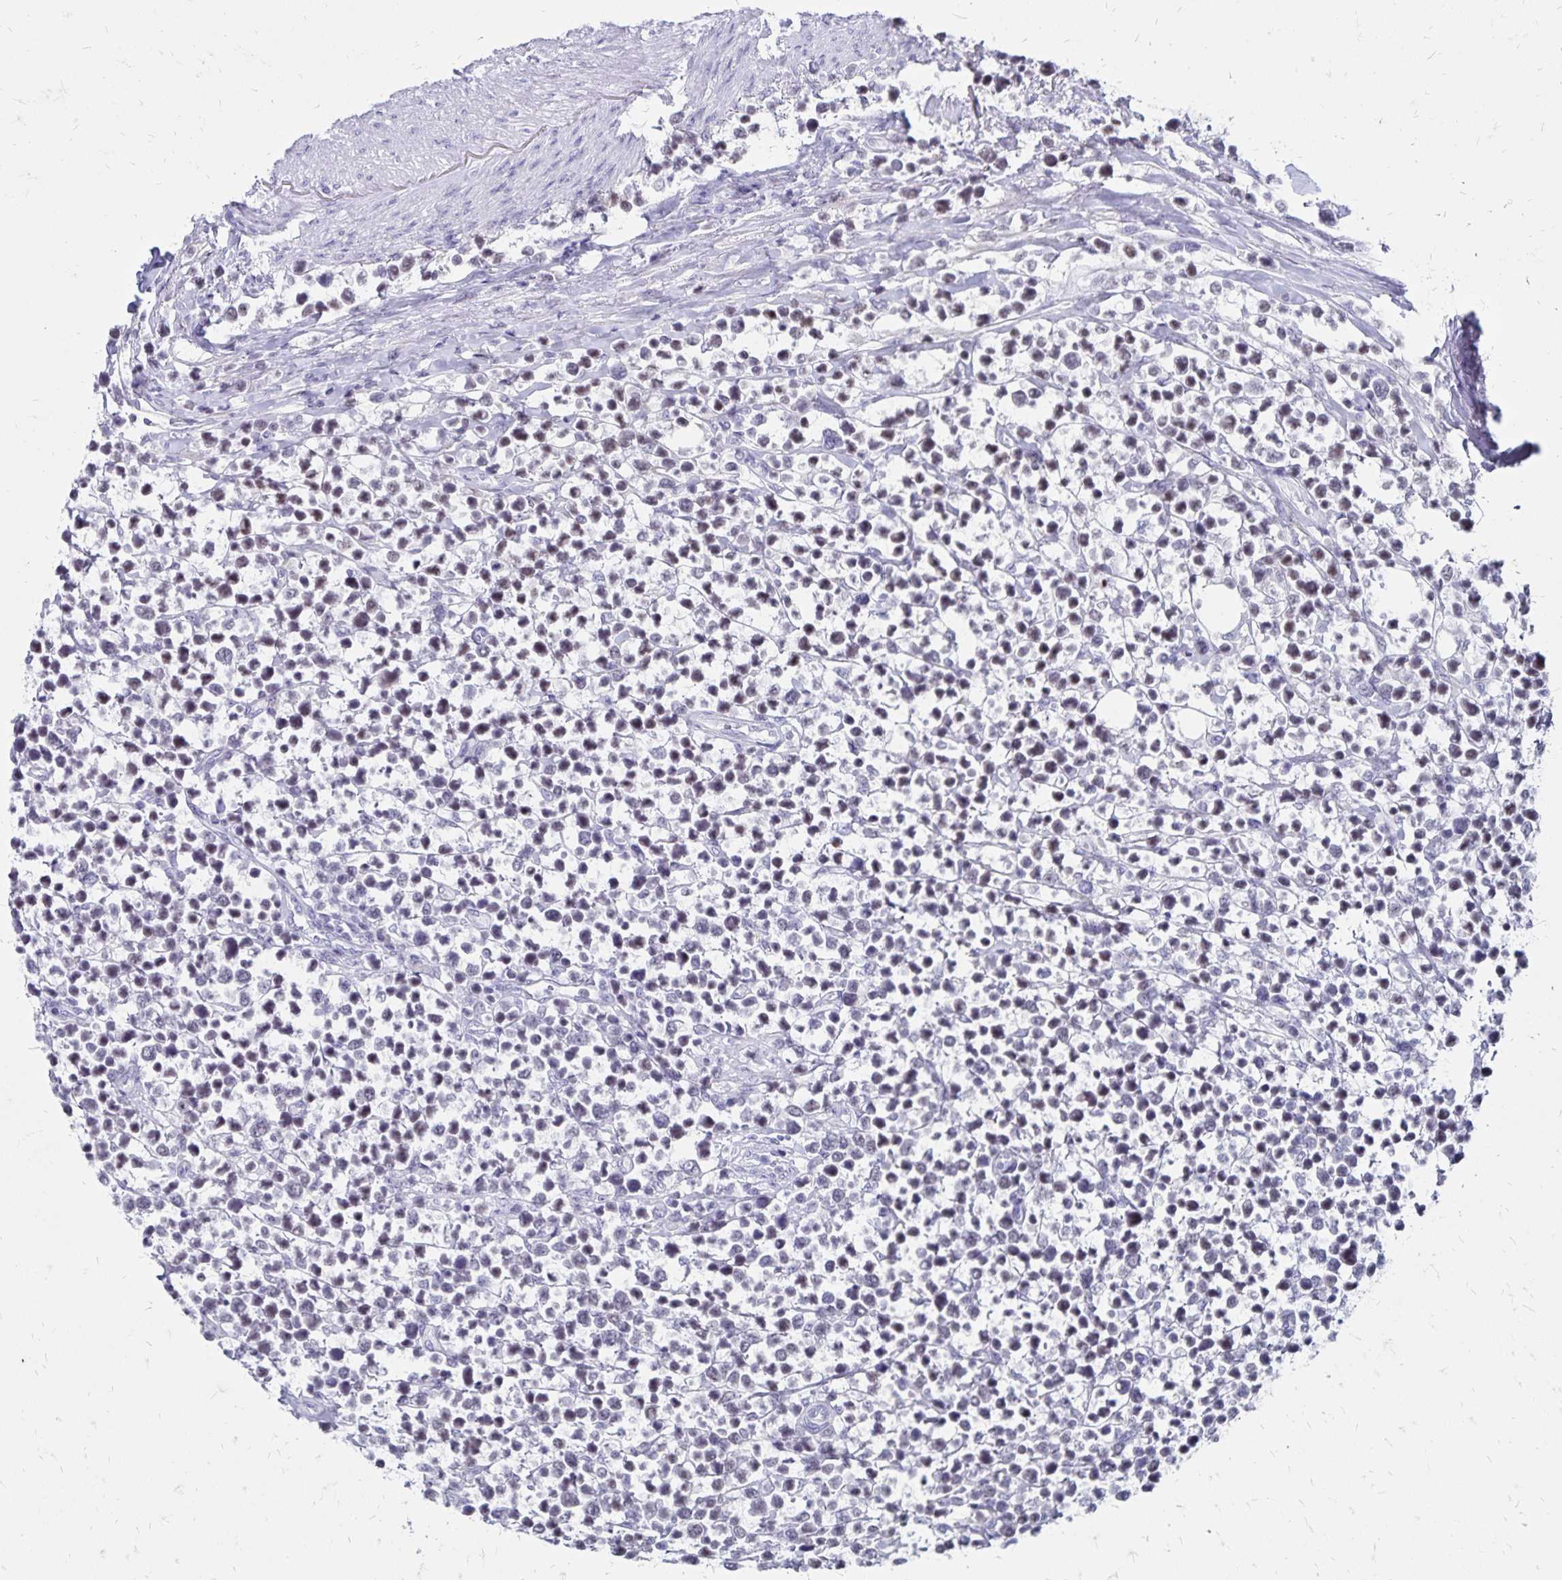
{"staining": {"intensity": "negative", "quantity": "none", "location": "none"}, "tissue": "lymphoma", "cell_type": "Tumor cells", "image_type": "cancer", "snomed": [{"axis": "morphology", "description": "Malignant lymphoma, non-Hodgkin's type, High grade"}, {"axis": "topography", "description": "Soft tissue"}], "caption": "DAB immunohistochemical staining of high-grade malignant lymphoma, non-Hodgkin's type shows no significant staining in tumor cells.", "gene": "IKZF1", "patient": {"sex": "female", "age": 56}}